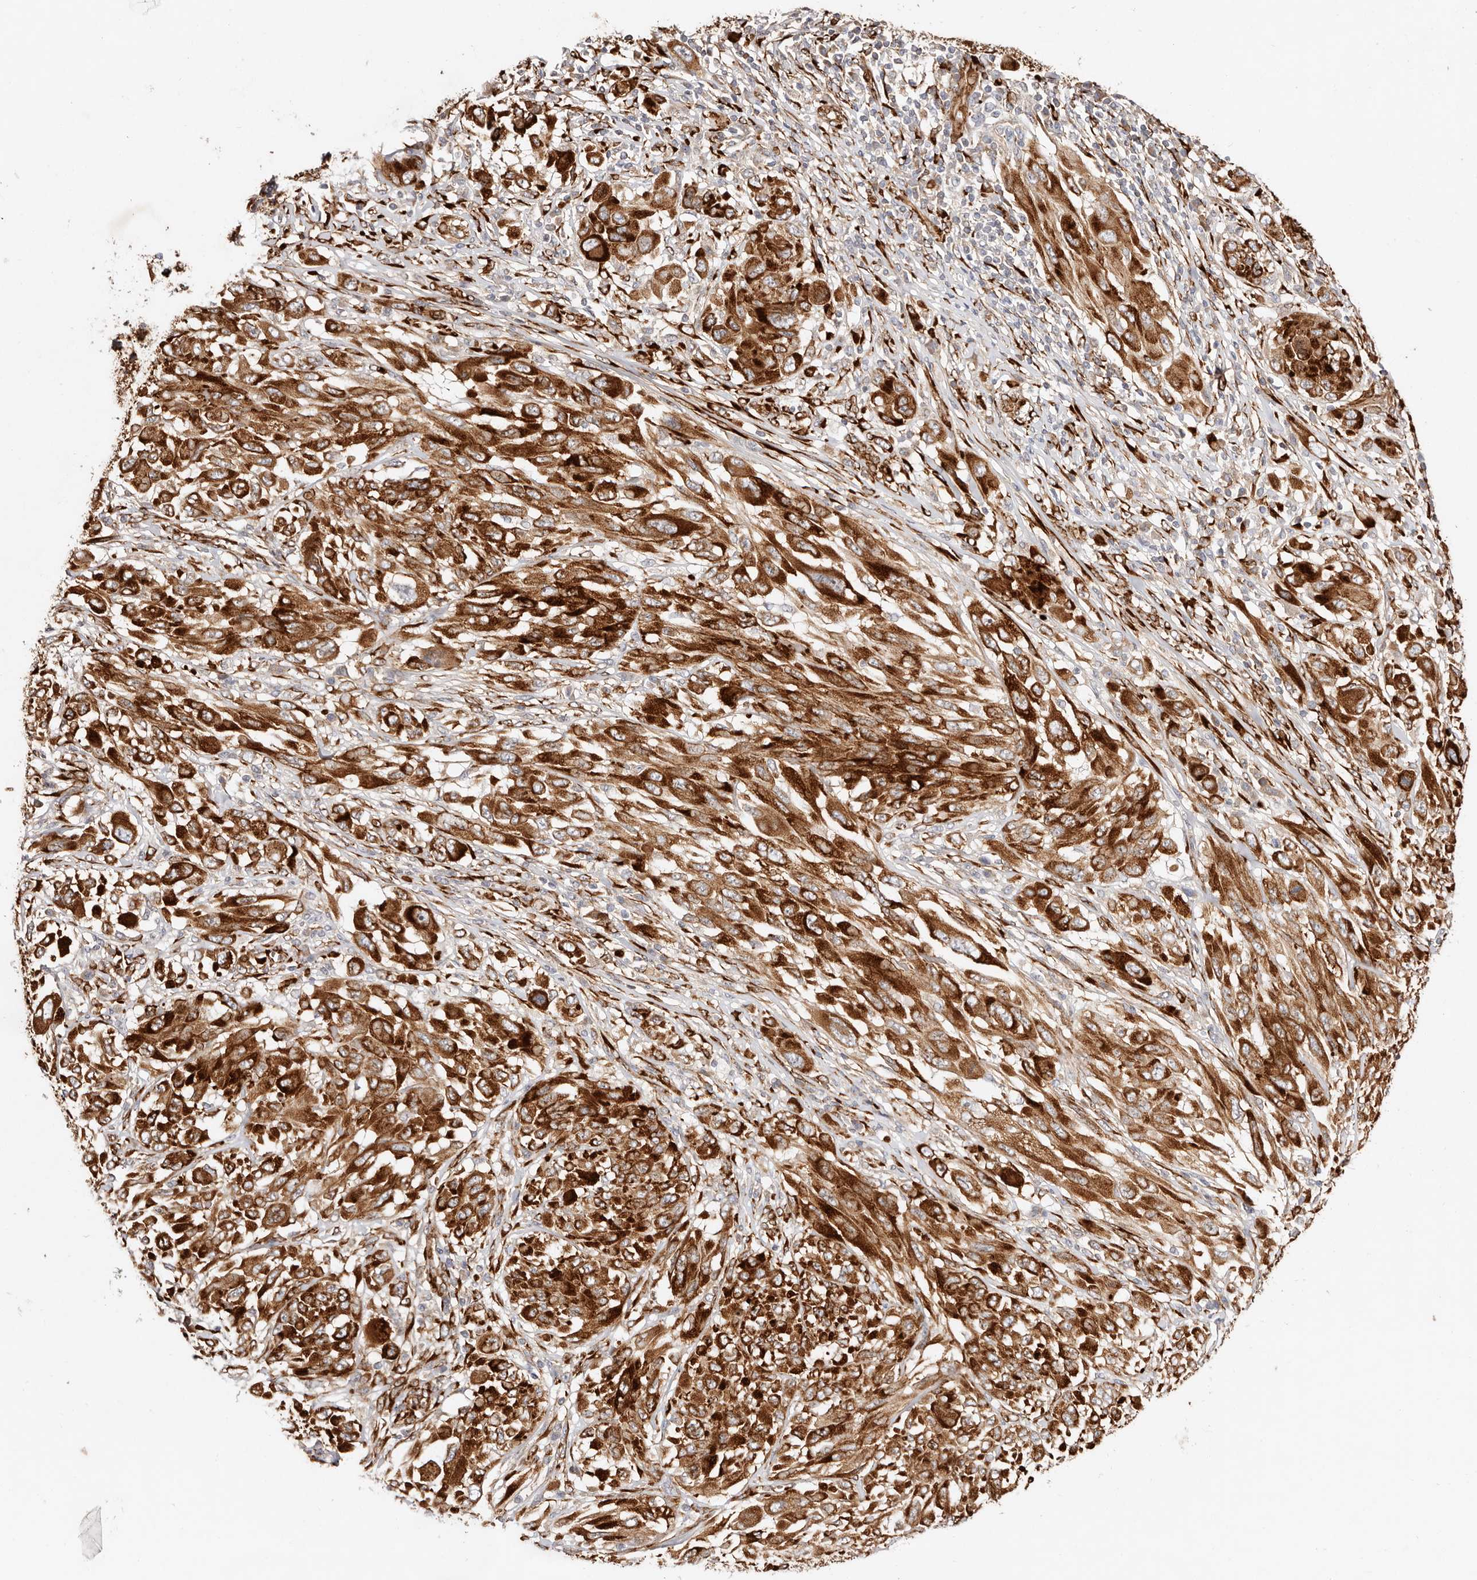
{"staining": {"intensity": "strong", "quantity": ">75%", "location": "cytoplasmic/membranous"}, "tissue": "melanoma", "cell_type": "Tumor cells", "image_type": "cancer", "snomed": [{"axis": "morphology", "description": "Malignant melanoma, NOS"}, {"axis": "topography", "description": "Skin"}], "caption": "Malignant melanoma stained with a brown dye displays strong cytoplasmic/membranous positive staining in about >75% of tumor cells.", "gene": "SERPINH1", "patient": {"sex": "female", "age": 91}}